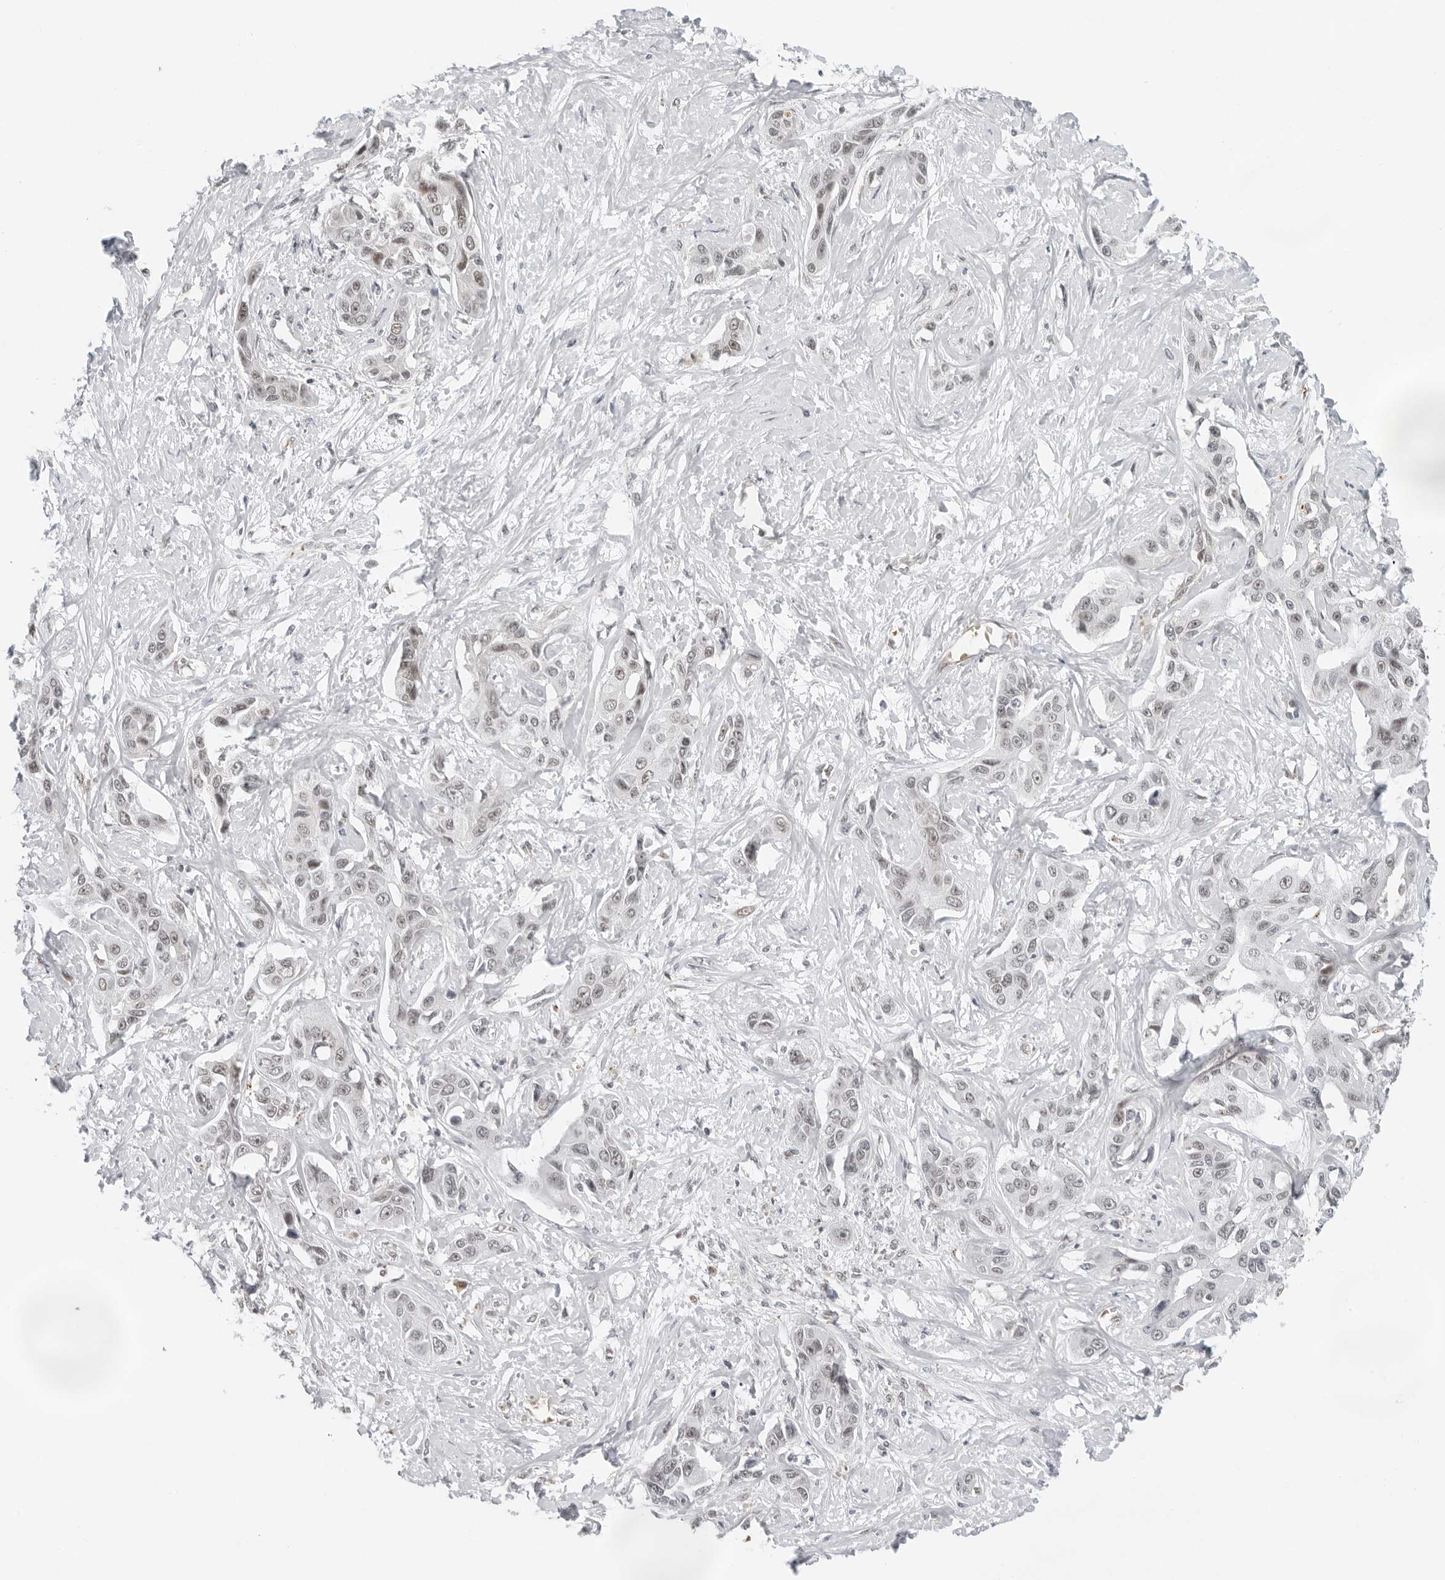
{"staining": {"intensity": "weak", "quantity": "<25%", "location": "nuclear"}, "tissue": "liver cancer", "cell_type": "Tumor cells", "image_type": "cancer", "snomed": [{"axis": "morphology", "description": "Cholangiocarcinoma"}, {"axis": "topography", "description": "Liver"}], "caption": "An image of human cholangiocarcinoma (liver) is negative for staining in tumor cells.", "gene": "TOX4", "patient": {"sex": "male", "age": 59}}